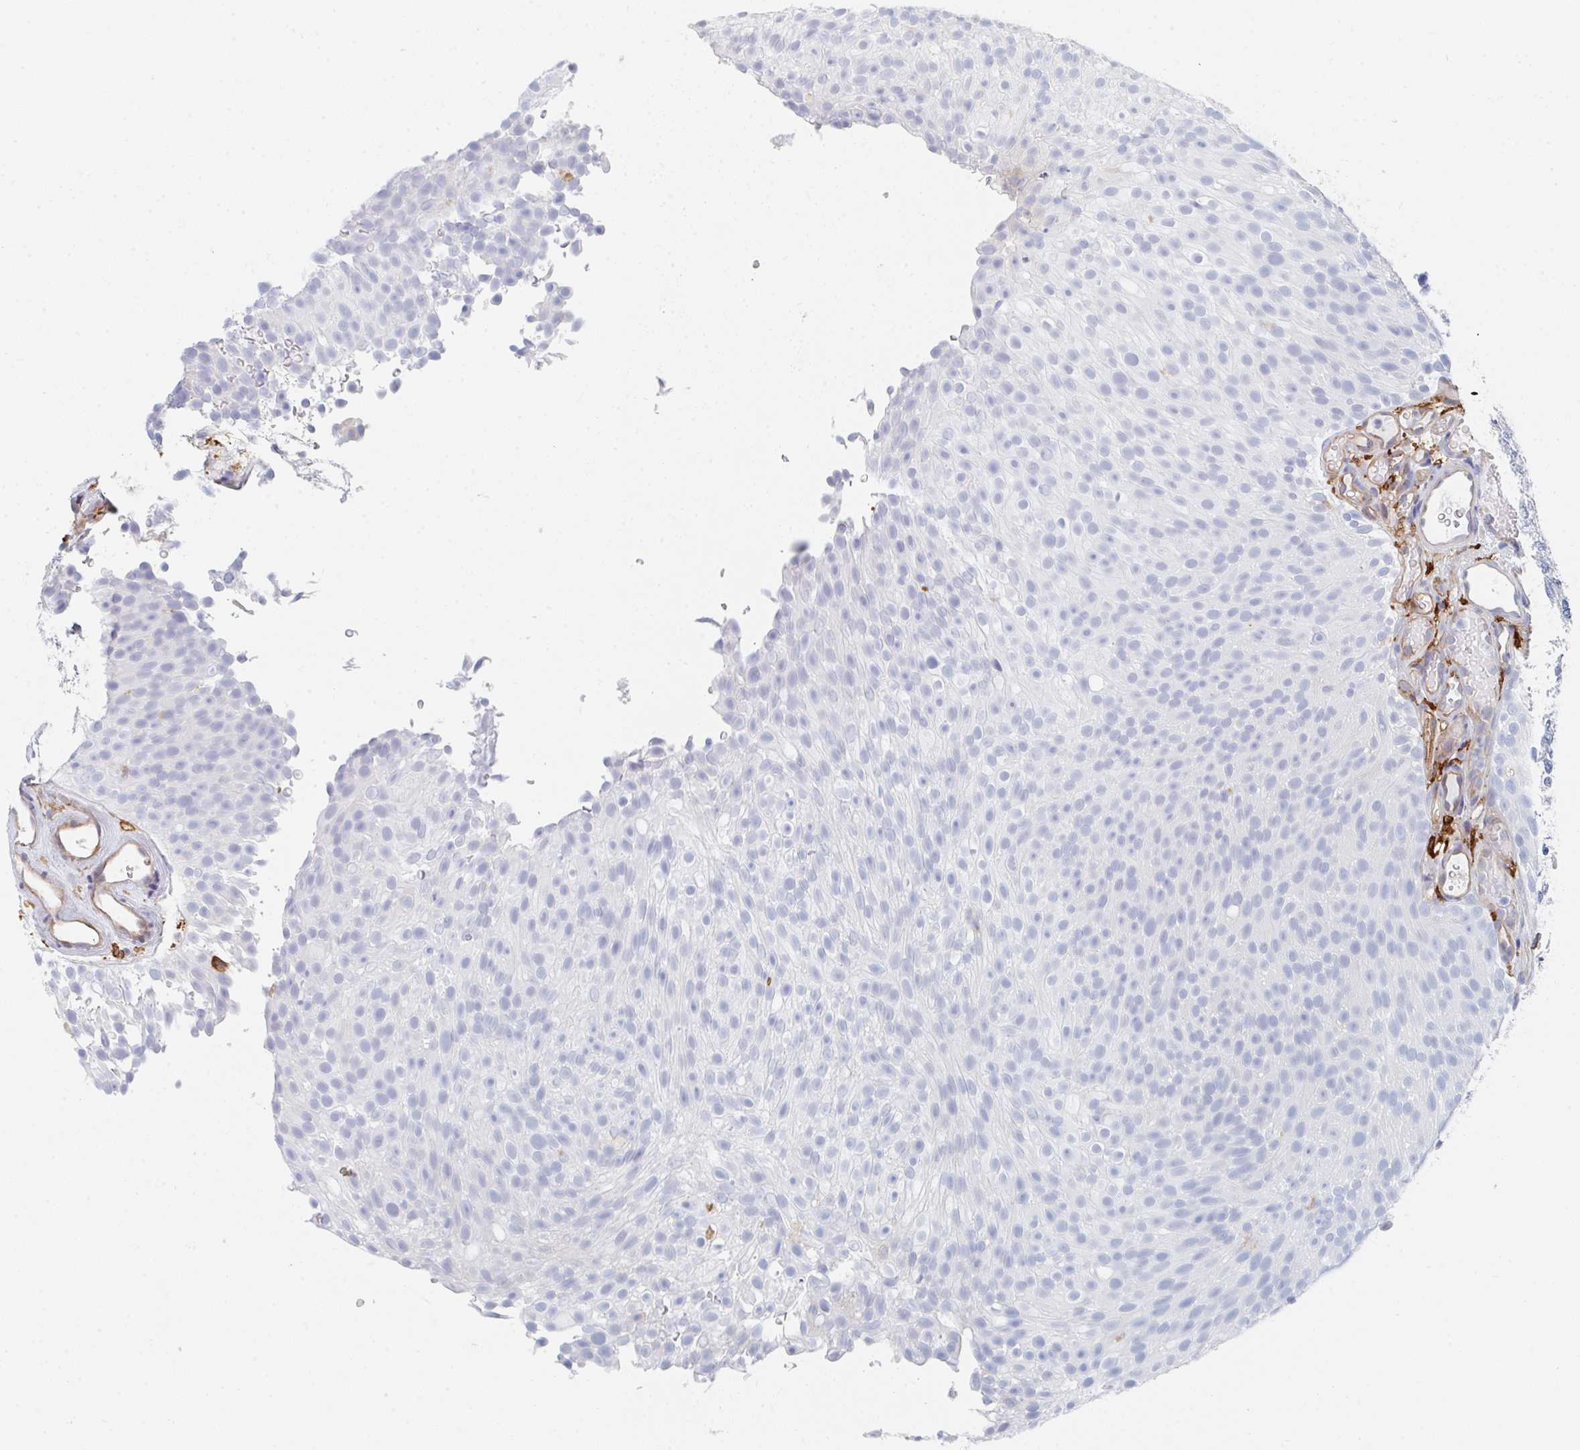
{"staining": {"intensity": "negative", "quantity": "none", "location": "none"}, "tissue": "urothelial cancer", "cell_type": "Tumor cells", "image_type": "cancer", "snomed": [{"axis": "morphology", "description": "Urothelial carcinoma, Low grade"}, {"axis": "topography", "description": "Urinary bladder"}], "caption": "Urothelial carcinoma (low-grade) stained for a protein using IHC reveals no staining tumor cells.", "gene": "DAB2", "patient": {"sex": "male", "age": 78}}